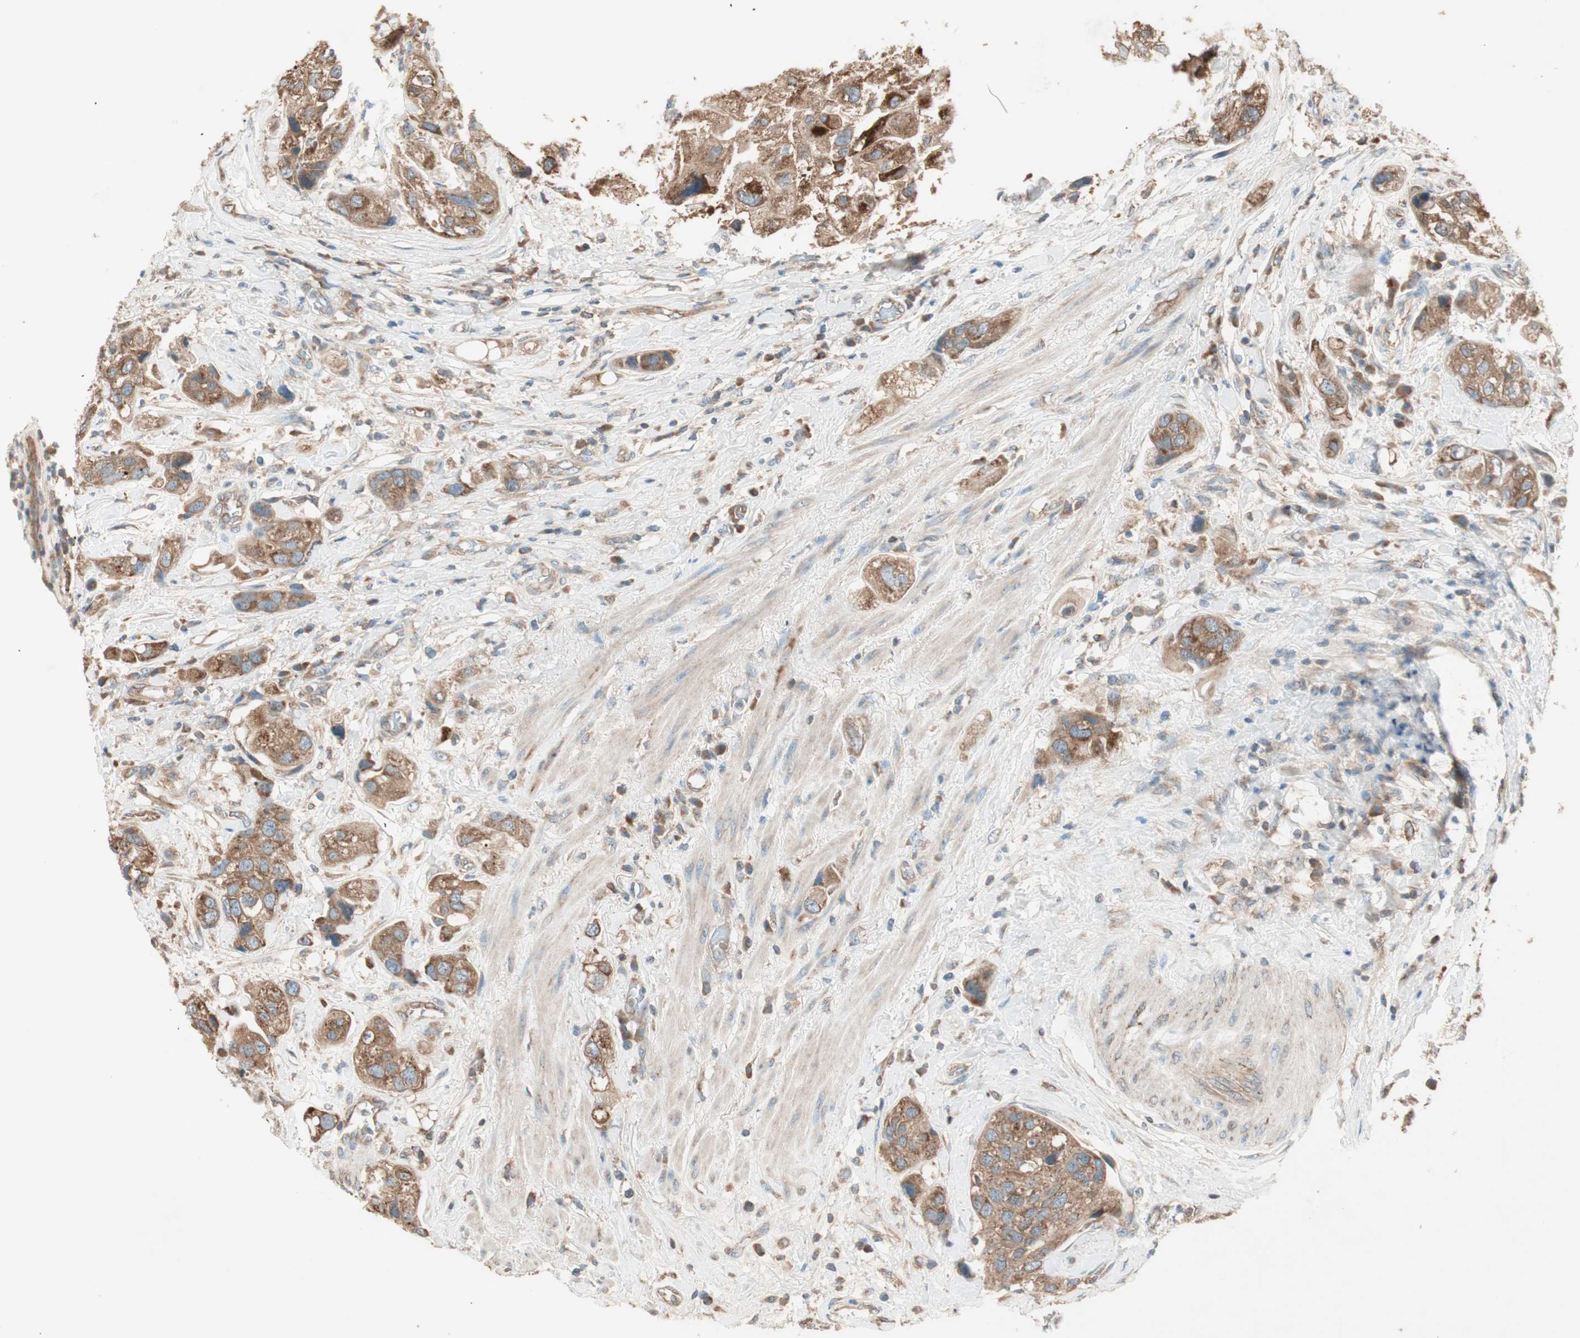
{"staining": {"intensity": "moderate", "quantity": ">75%", "location": "cytoplasmic/membranous"}, "tissue": "urothelial cancer", "cell_type": "Tumor cells", "image_type": "cancer", "snomed": [{"axis": "morphology", "description": "Urothelial carcinoma, High grade"}, {"axis": "topography", "description": "Urinary bladder"}], "caption": "Human urothelial cancer stained for a protein (brown) demonstrates moderate cytoplasmic/membranous positive expression in about >75% of tumor cells.", "gene": "CC2D1A", "patient": {"sex": "female", "age": 64}}